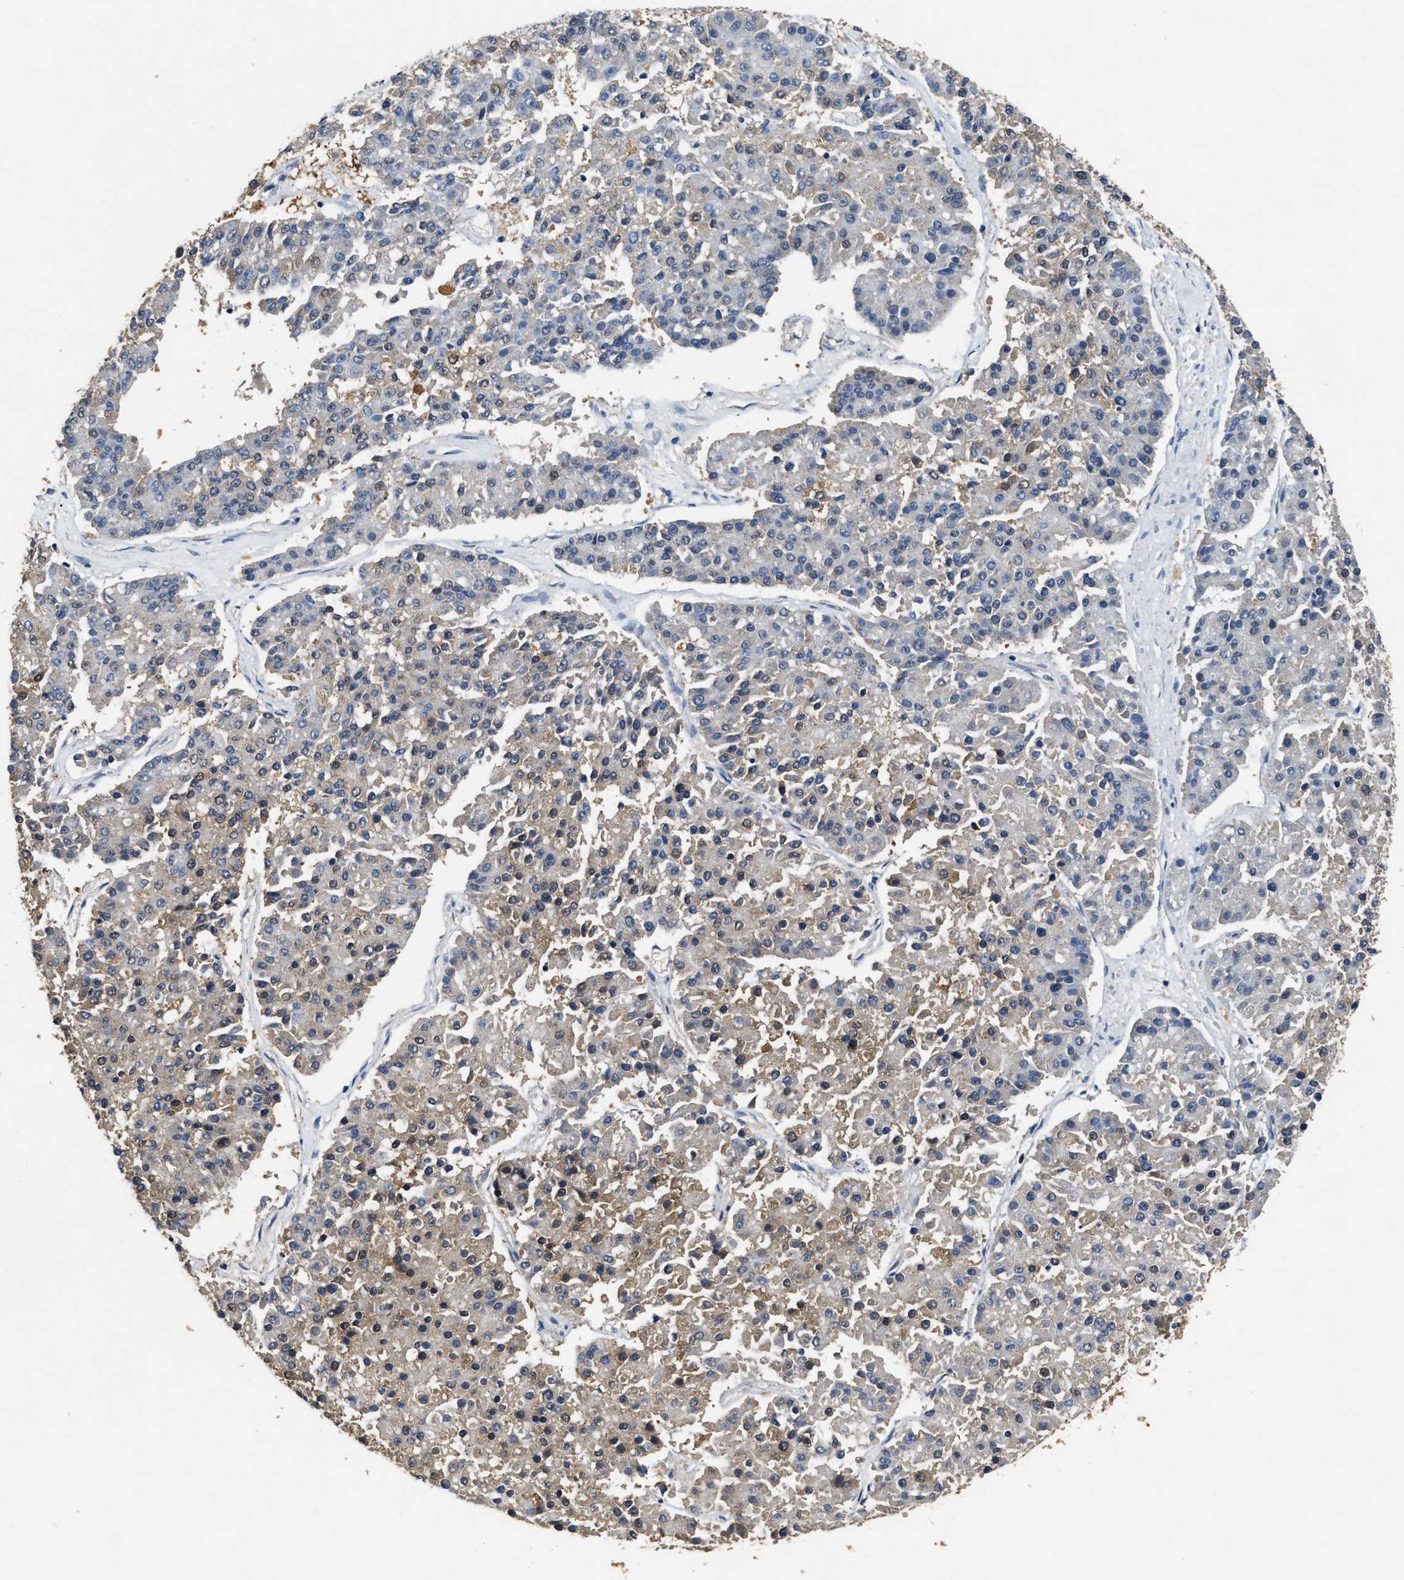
{"staining": {"intensity": "weak", "quantity": "<25%", "location": "cytoplasmic/membranous"}, "tissue": "pancreatic cancer", "cell_type": "Tumor cells", "image_type": "cancer", "snomed": [{"axis": "morphology", "description": "Adenocarcinoma, NOS"}, {"axis": "topography", "description": "Pancreas"}], "caption": "The photomicrograph exhibits no staining of tumor cells in pancreatic cancer (adenocarcinoma). Nuclei are stained in blue.", "gene": "ACAT2", "patient": {"sex": "male", "age": 50}}